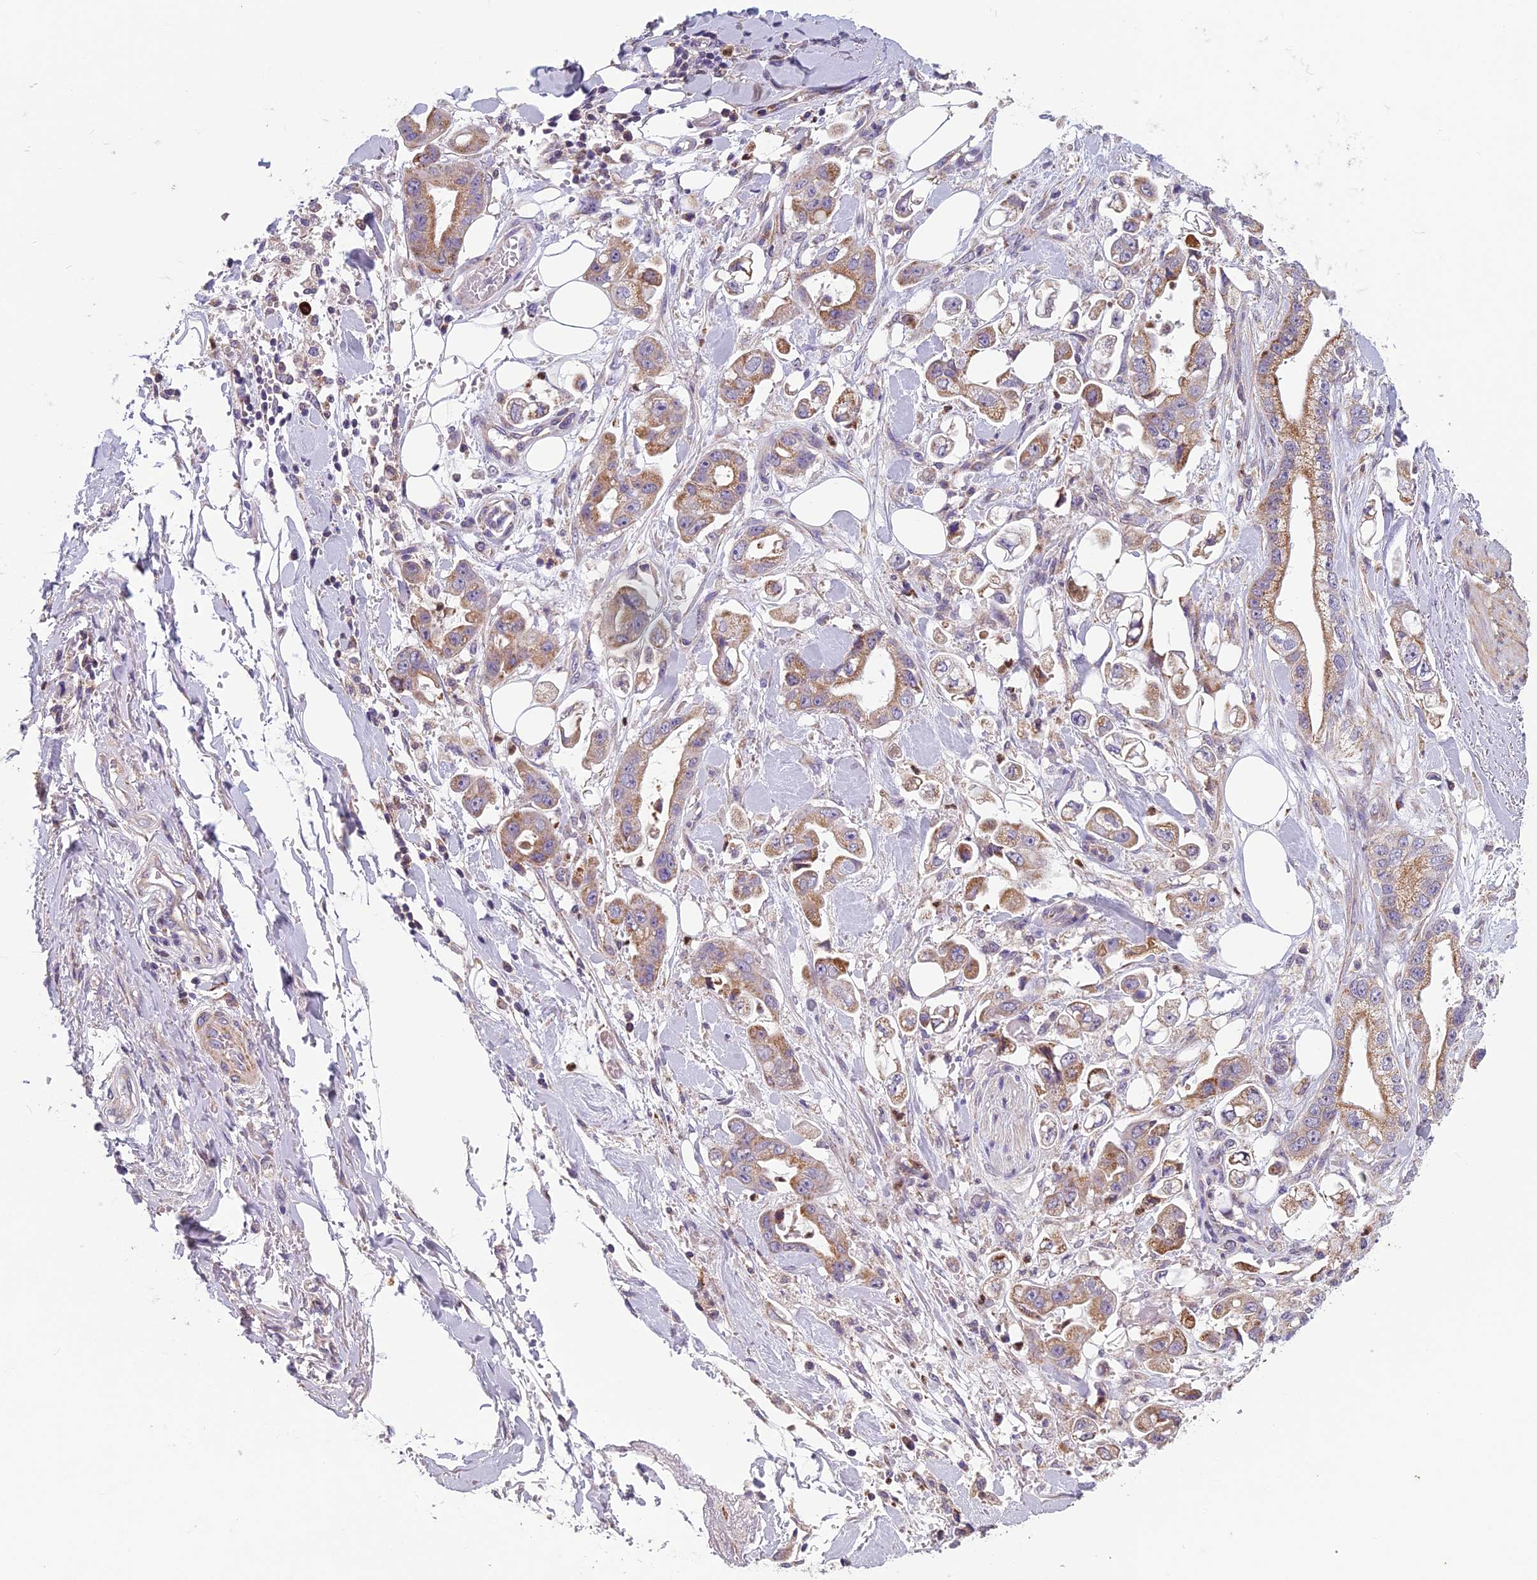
{"staining": {"intensity": "moderate", "quantity": ">75%", "location": "cytoplasmic/membranous"}, "tissue": "stomach cancer", "cell_type": "Tumor cells", "image_type": "cancer", "snomed": [{"axis": "morphology", "description": "Adenocarcinoma, NOS"}, {"axis": "topography", "description": "Stomach"}], "caption": "This photomicrograph exhibits immunohistochemistry staining of adenocarcinoma (stomach), with medium moderate cytoplasmic/membranous positivity in about >75% of tumor cells.", "gene": "ENSG00000188897", "patient": {"sex": "male", "age": 62}}